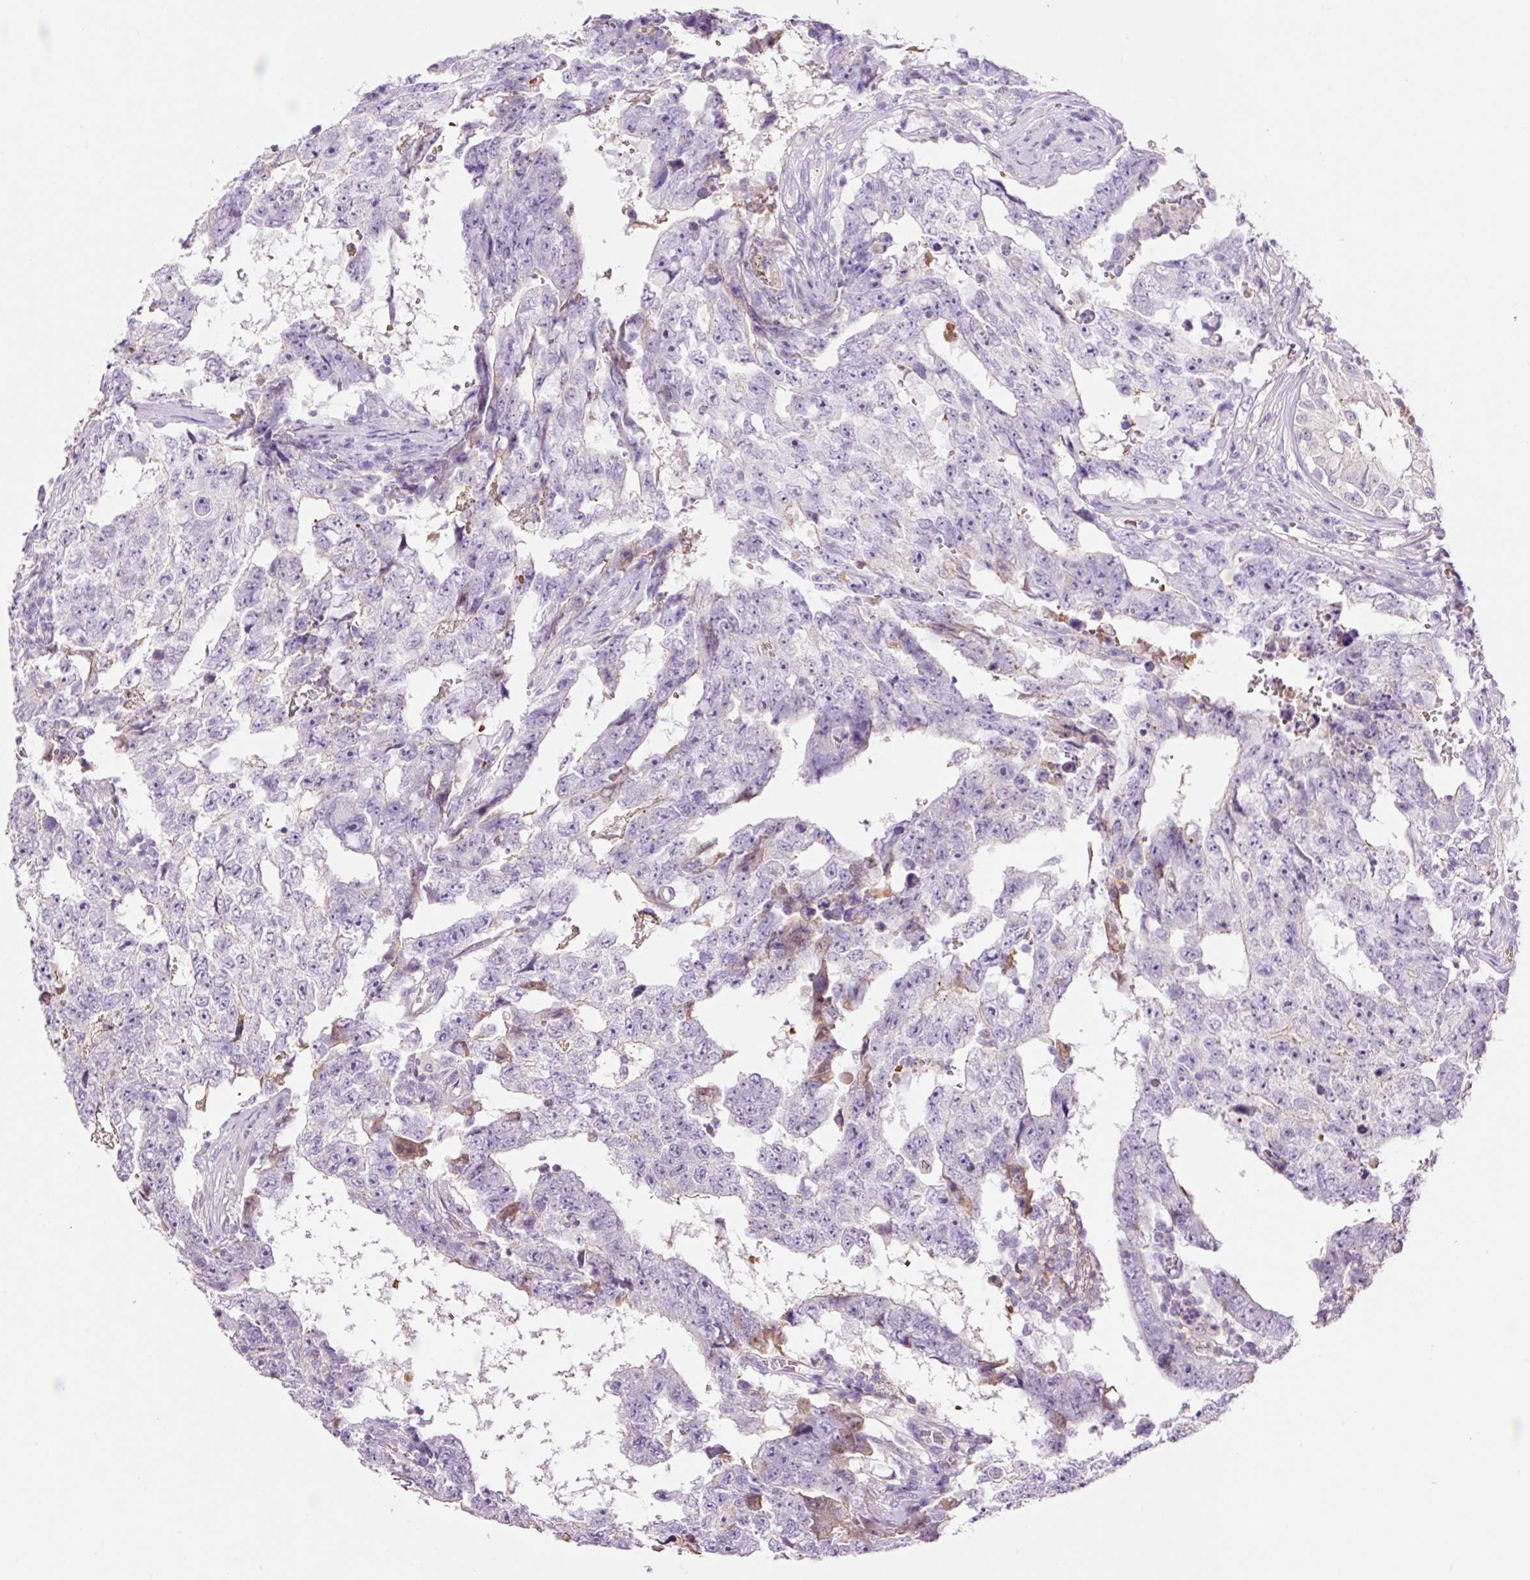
{"staining": {"intensity": "negative", "quantity": "none", "location": "none"}, "tissue": "testis cancer", "cell_type": "Tumor cells", "image_type": "cancer", "snomed": [{"axis": "morphology", "description": "Carcinoma, Embryonal, NOS"}, {"axis": "topography", "description": "Testis"}], "caption": "DAB immunohistochemical staining of testis cancer reveals no significant expression in tumor cells. The staining was performed using DAB to visualize the protein expression in brown, while the nuclei were stained in blue with hematoxylin (Magnification: 20x).", "gene": "TMEM235", "patient": {"sex": "male", "age": 25}}